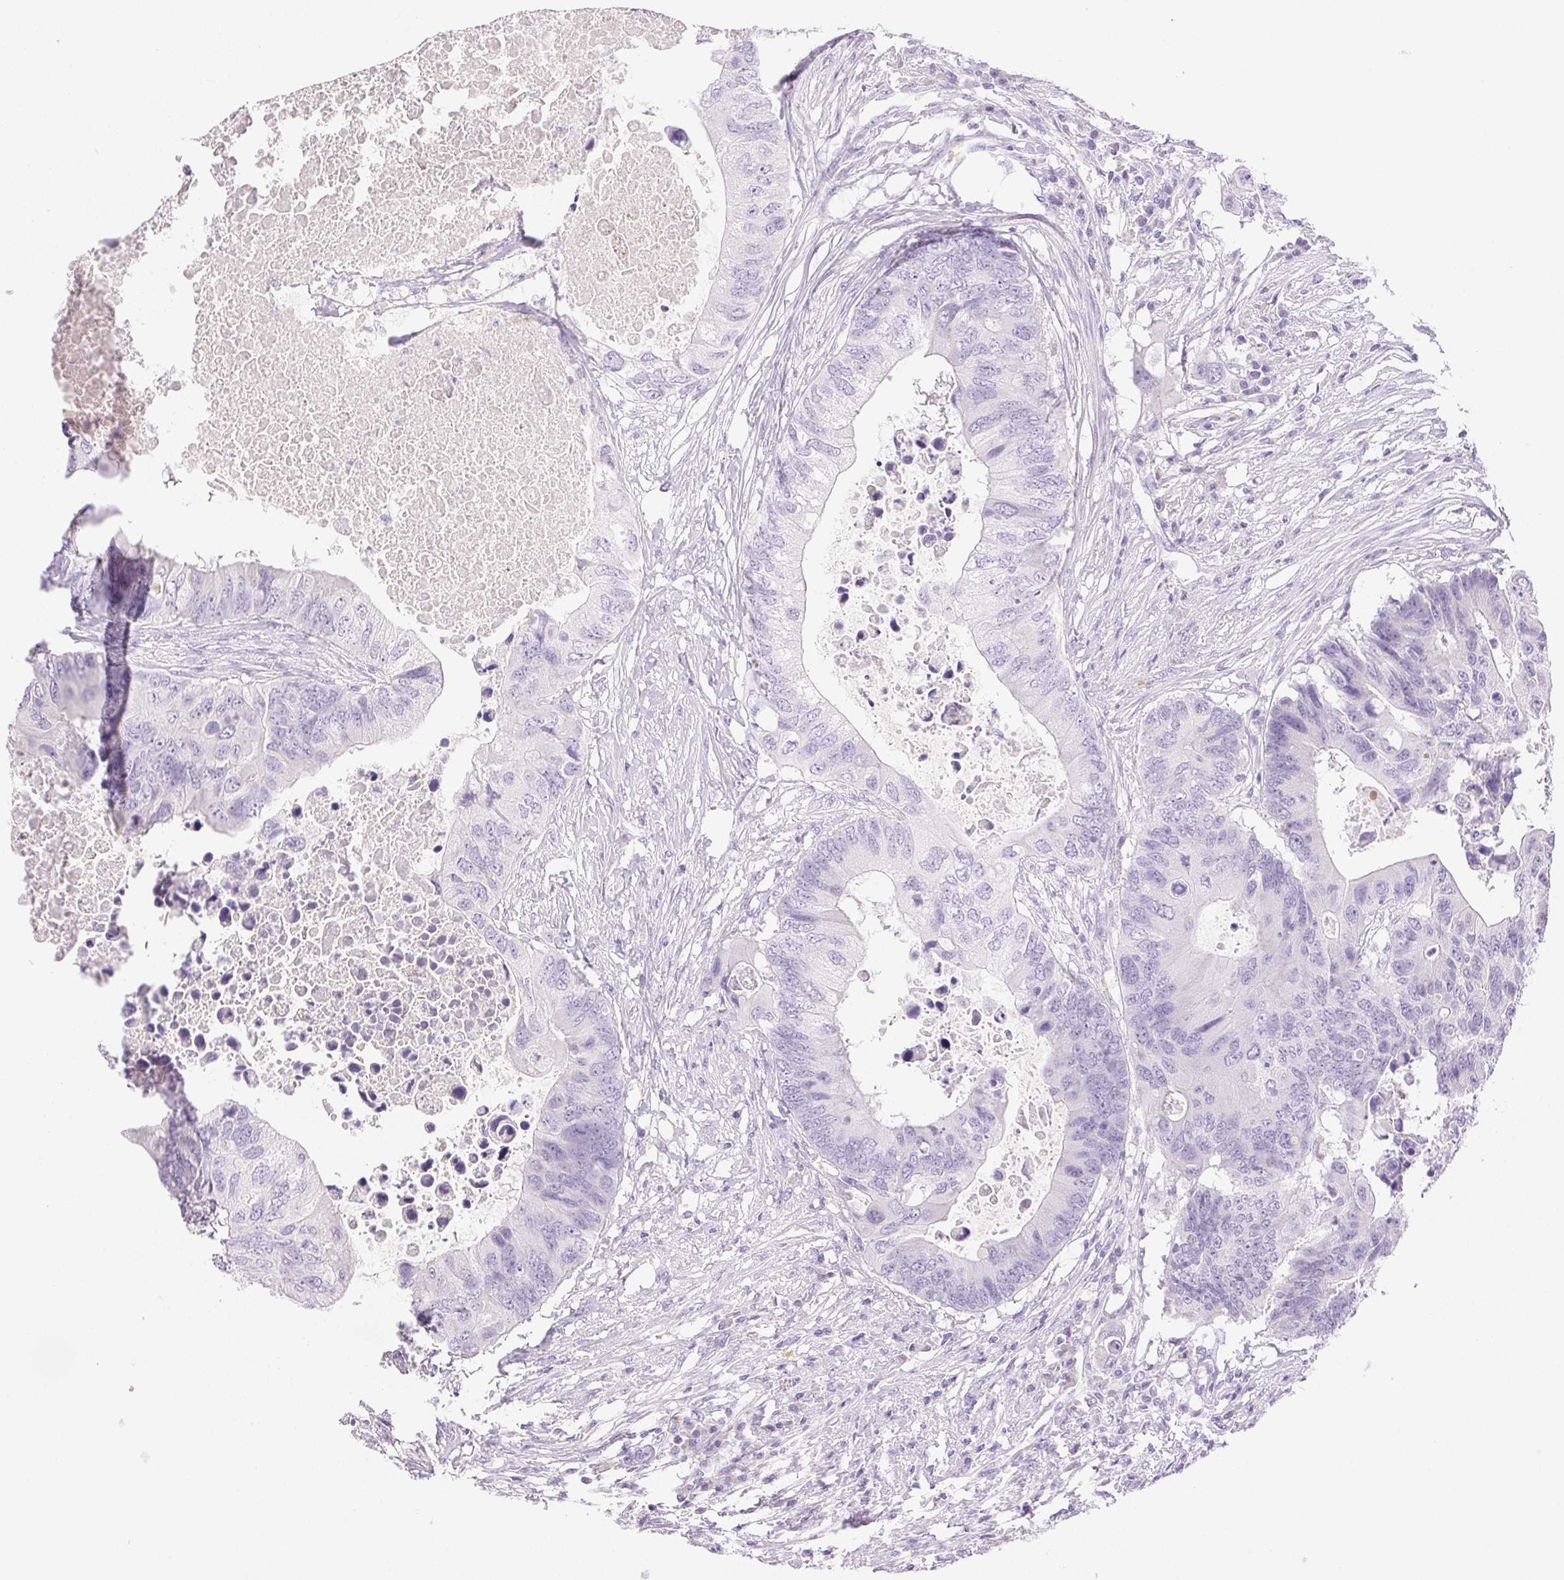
{"staining": {"intensity": "negative", "quantity": "none", "location": "none"}, "tissue": "colorectal cancer", "cell_type": "Tumor cells", "image_type": "cancer", "snomed": [{"axis": "morphology", "description": "Adenocarcinoma, NOS"}, {"axis": "topography", "description": "Colon"}], "caption": "Immunohistochemistry (IHC) photomicrograph of neoplastic tissue: colorectal cancer stained with DAB shows no significant protein positivity in tumor cells.", "gene": "EMX2", "patient": {"sex": "male", "age": 71}}